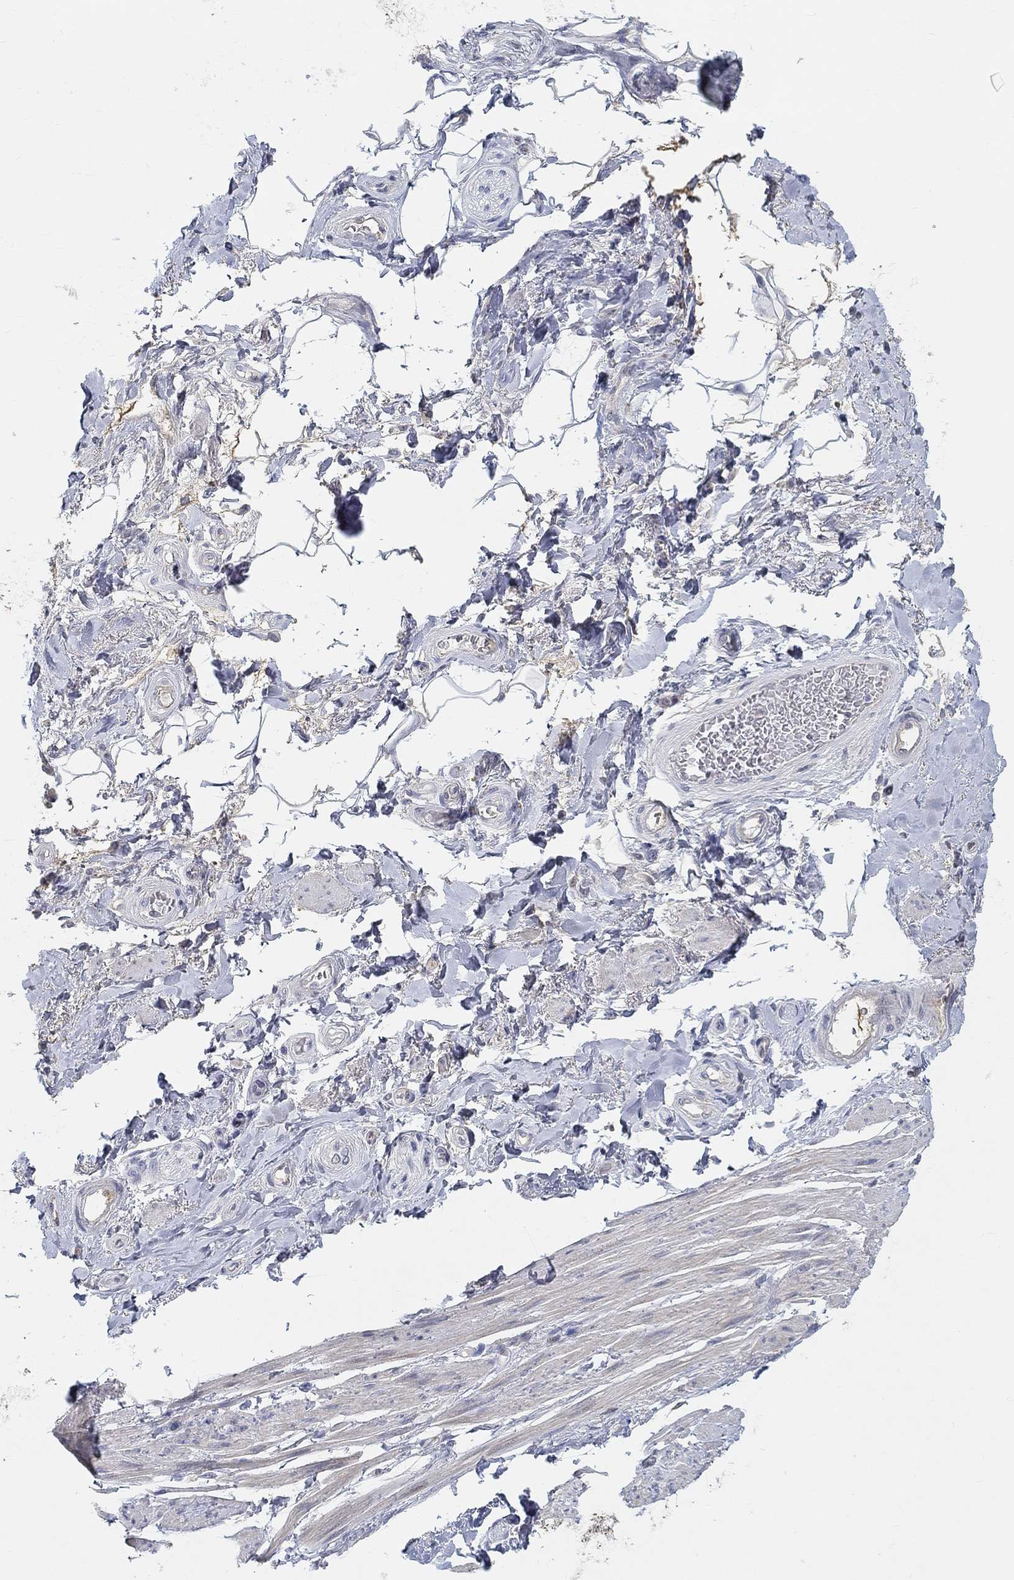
{"staining": {"intensity": "negative", "quantity": "none", "location": "none"}, "tissue": "adipose tissue", "cell_type": "Adipocytes", "image_type": "normal", "snomed": [{"axis": "morphology", "description": "Normal tissue, NOS"}, {"axis": "topography", "description": "Skeletal muscle"}, {"axis": "topography", "description": "Anal"}, {"axis": "topography", "description": "Peripheral nerve tissue"}], "caption": "Human adipose tissue stained for a protein using IHC reveals no staining in adipocytes.", "gene": "SNTG2", "patient": {"sex": "male", "age": 53}}